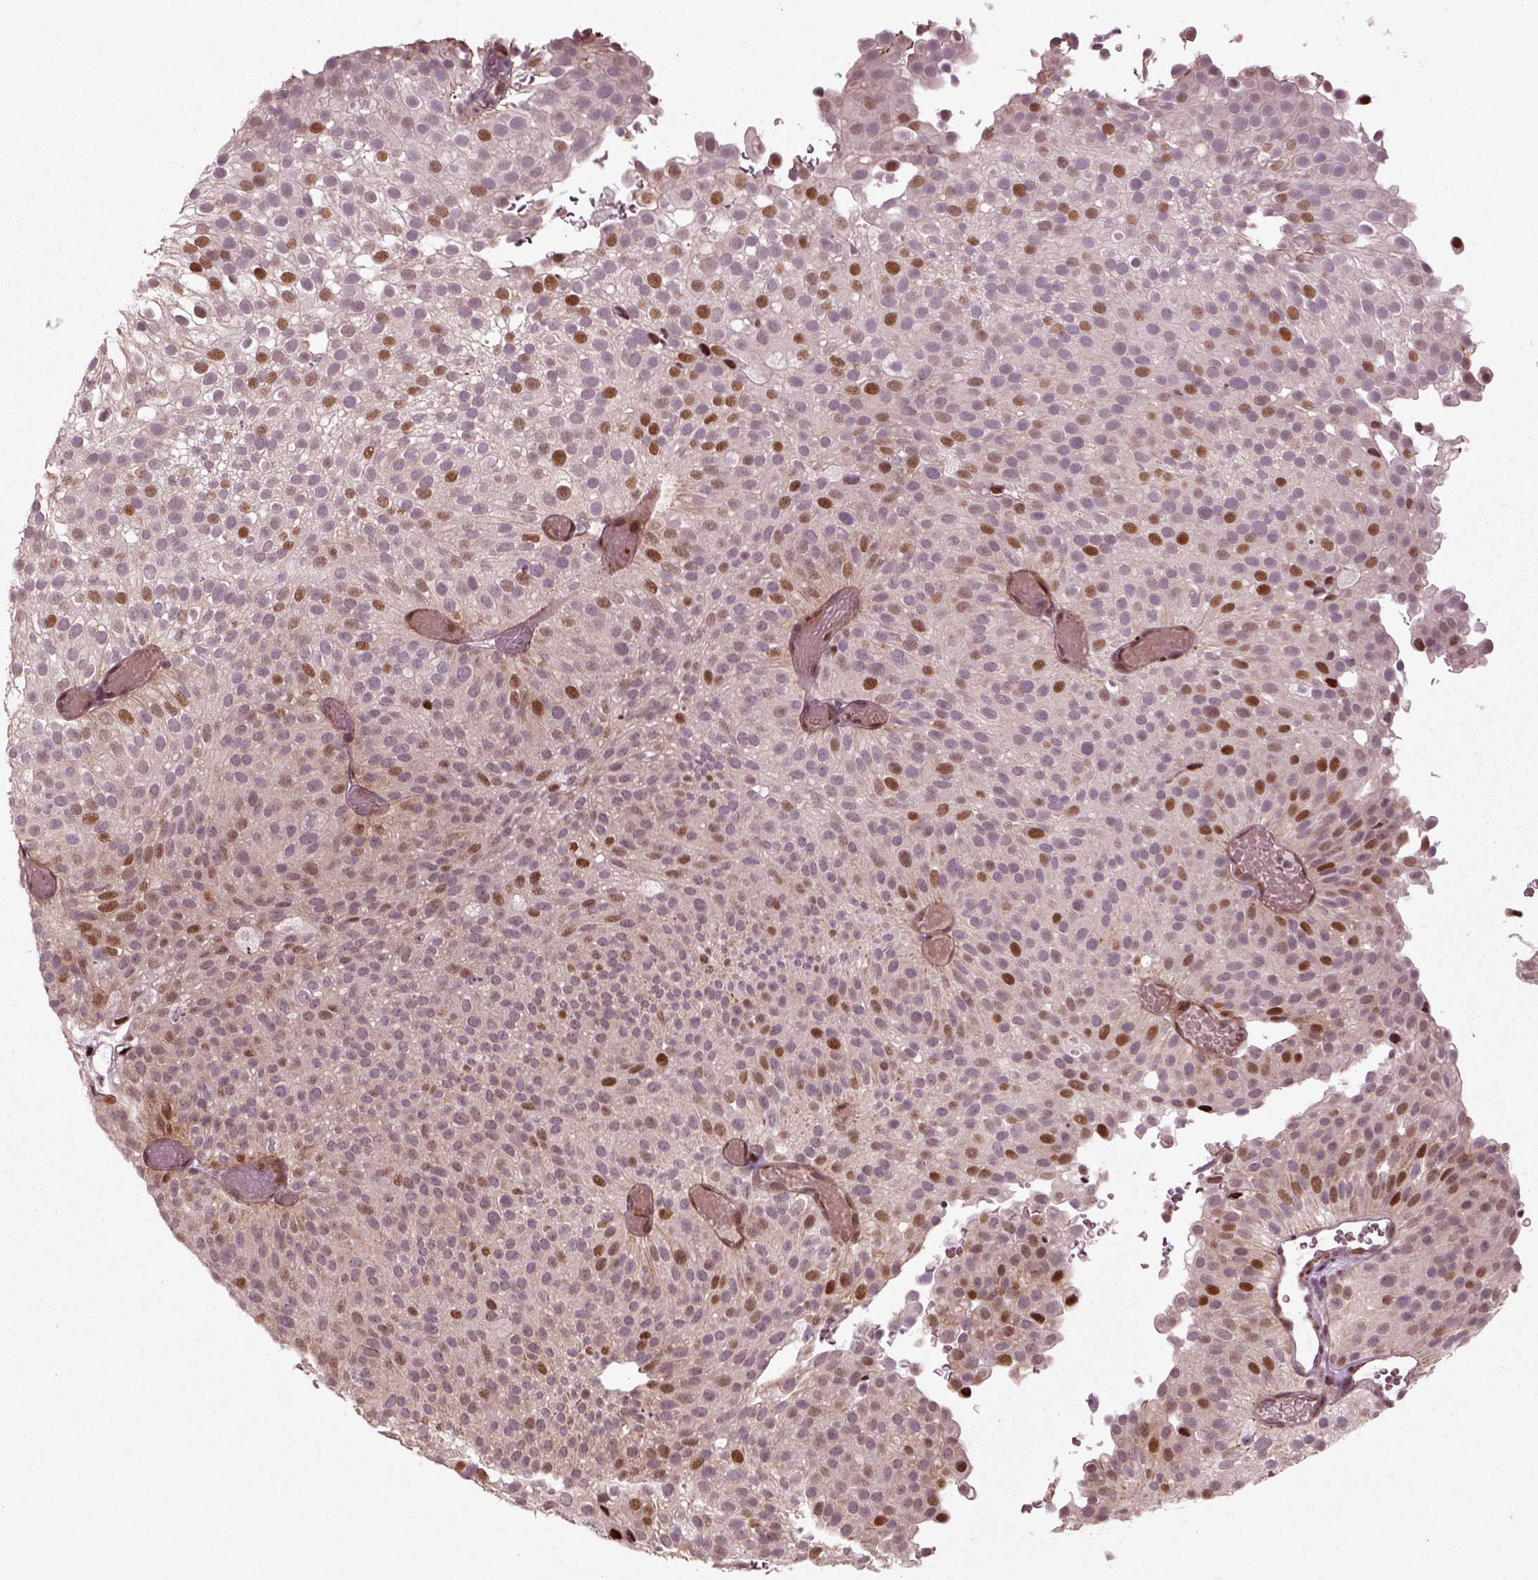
{"staining": {"intensity": "strong", "quantity": "<25%", "location": "nuclear"}, "tissue": "urothelial cancer", "cell_type": "Tumor cells", "image_type": "cancer", "snomed": [{"axis": "morphology", "description": "Urothelial carcinoma, Low grade"}, {"axis": "topography", "description": "Urinary bladder"}], "caption": "This is a micrograph of IHC staining of urothelial cancer, which shows strong staining in the nuclear of tumor cells.", "gene": "CDC14A", "patient": {"sex": "male", "age": 78}}